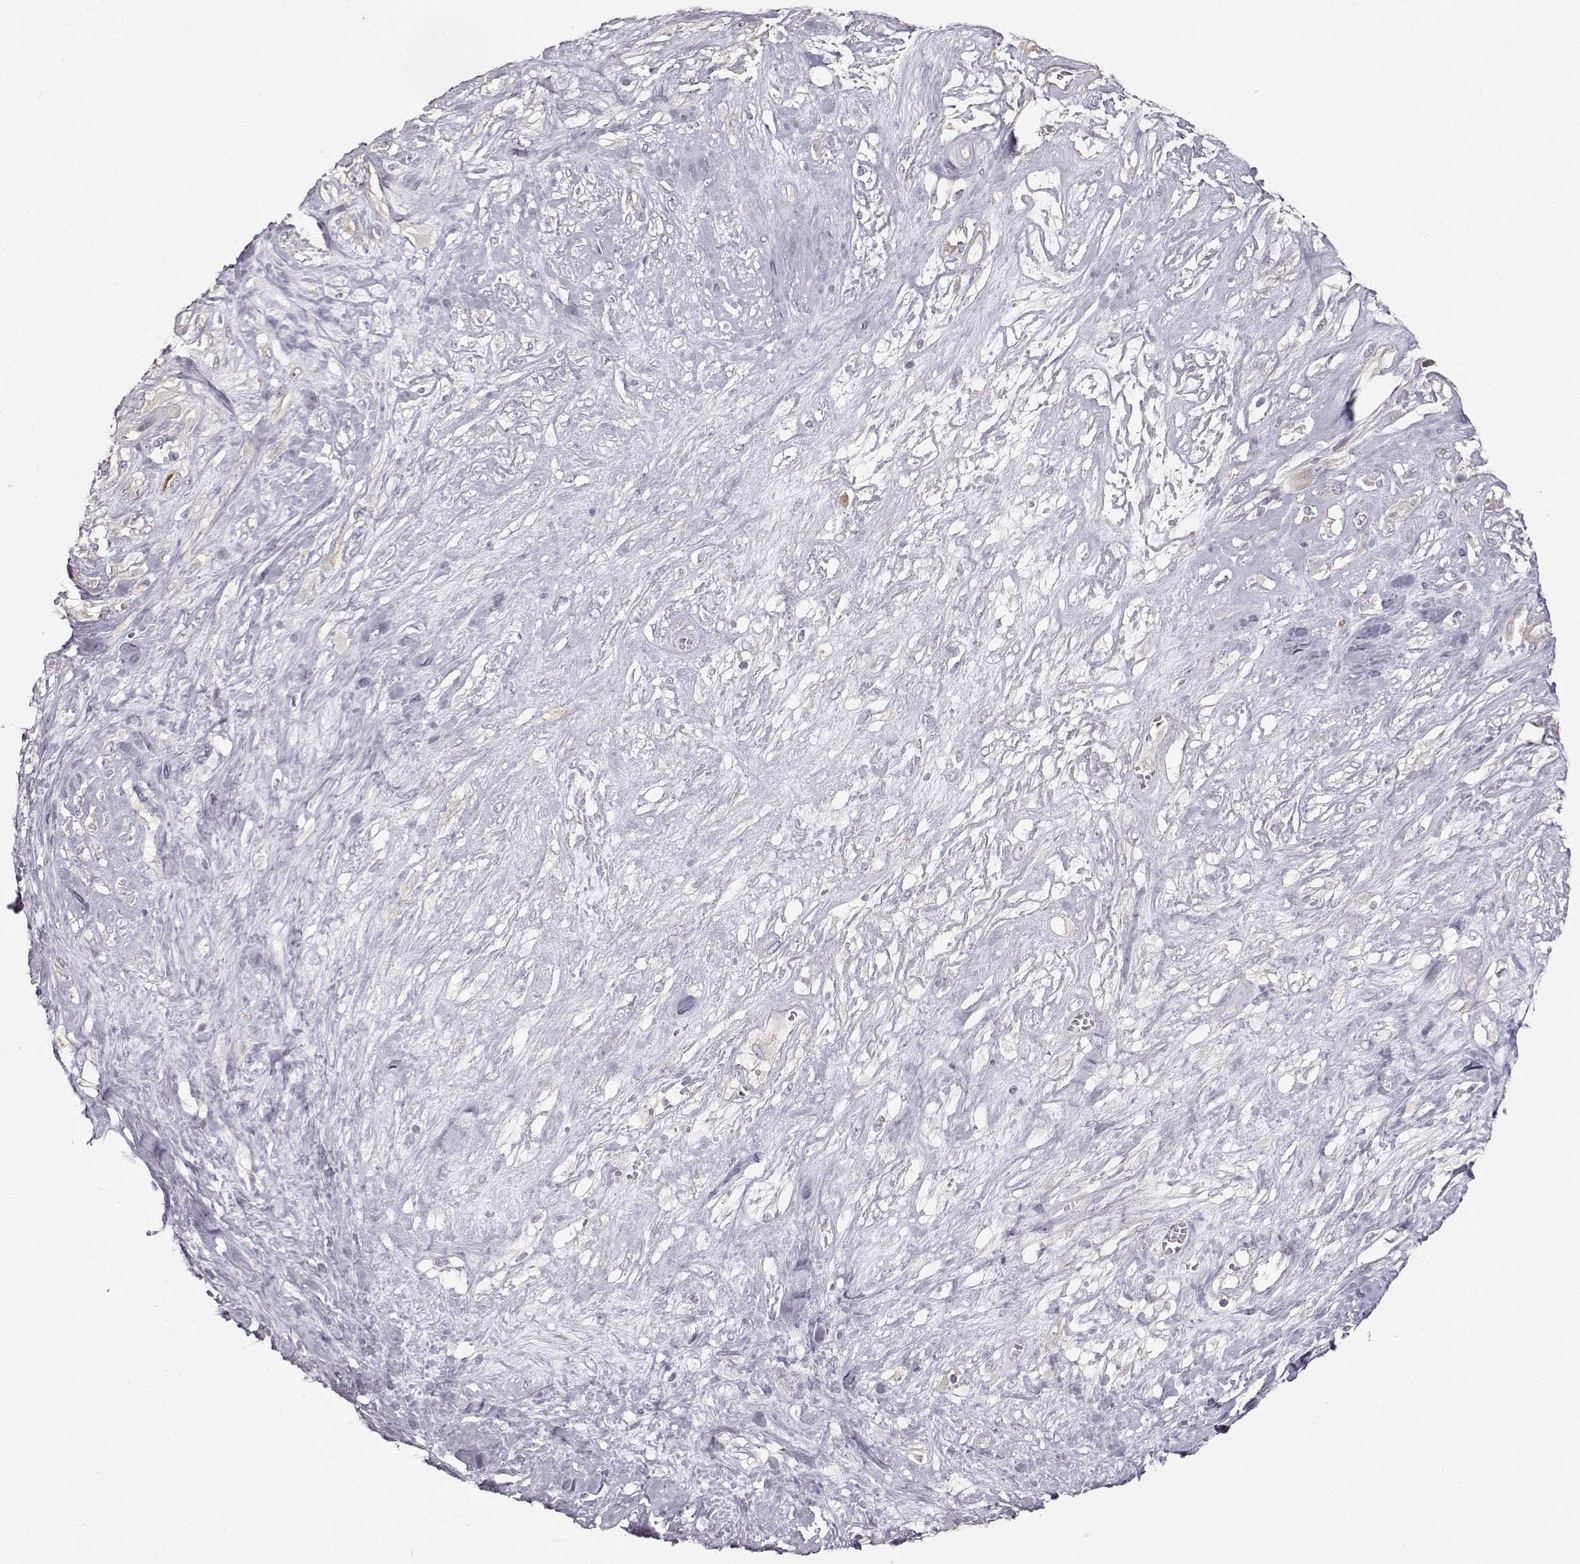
{"staining": {"intensity": "negative", "quantity": "none", "location": "none"}, "tissue": "melanoma", "cell_type": "Tumor cells", "image_type": "cancer", "snomed": [{"axis": "morphology", "description": "Malignant melanoma, NOS"}, {"axis": "topography", "description": "Skin"}], "caption": "A high-resolution photomicrograph shows immunohistochemistry (IHC) staining of malignant melanoma, which displays no significant expression in tumor cells.", "gene": "ARHGAP8", "patient": {"sex": "female", "age": 91}}